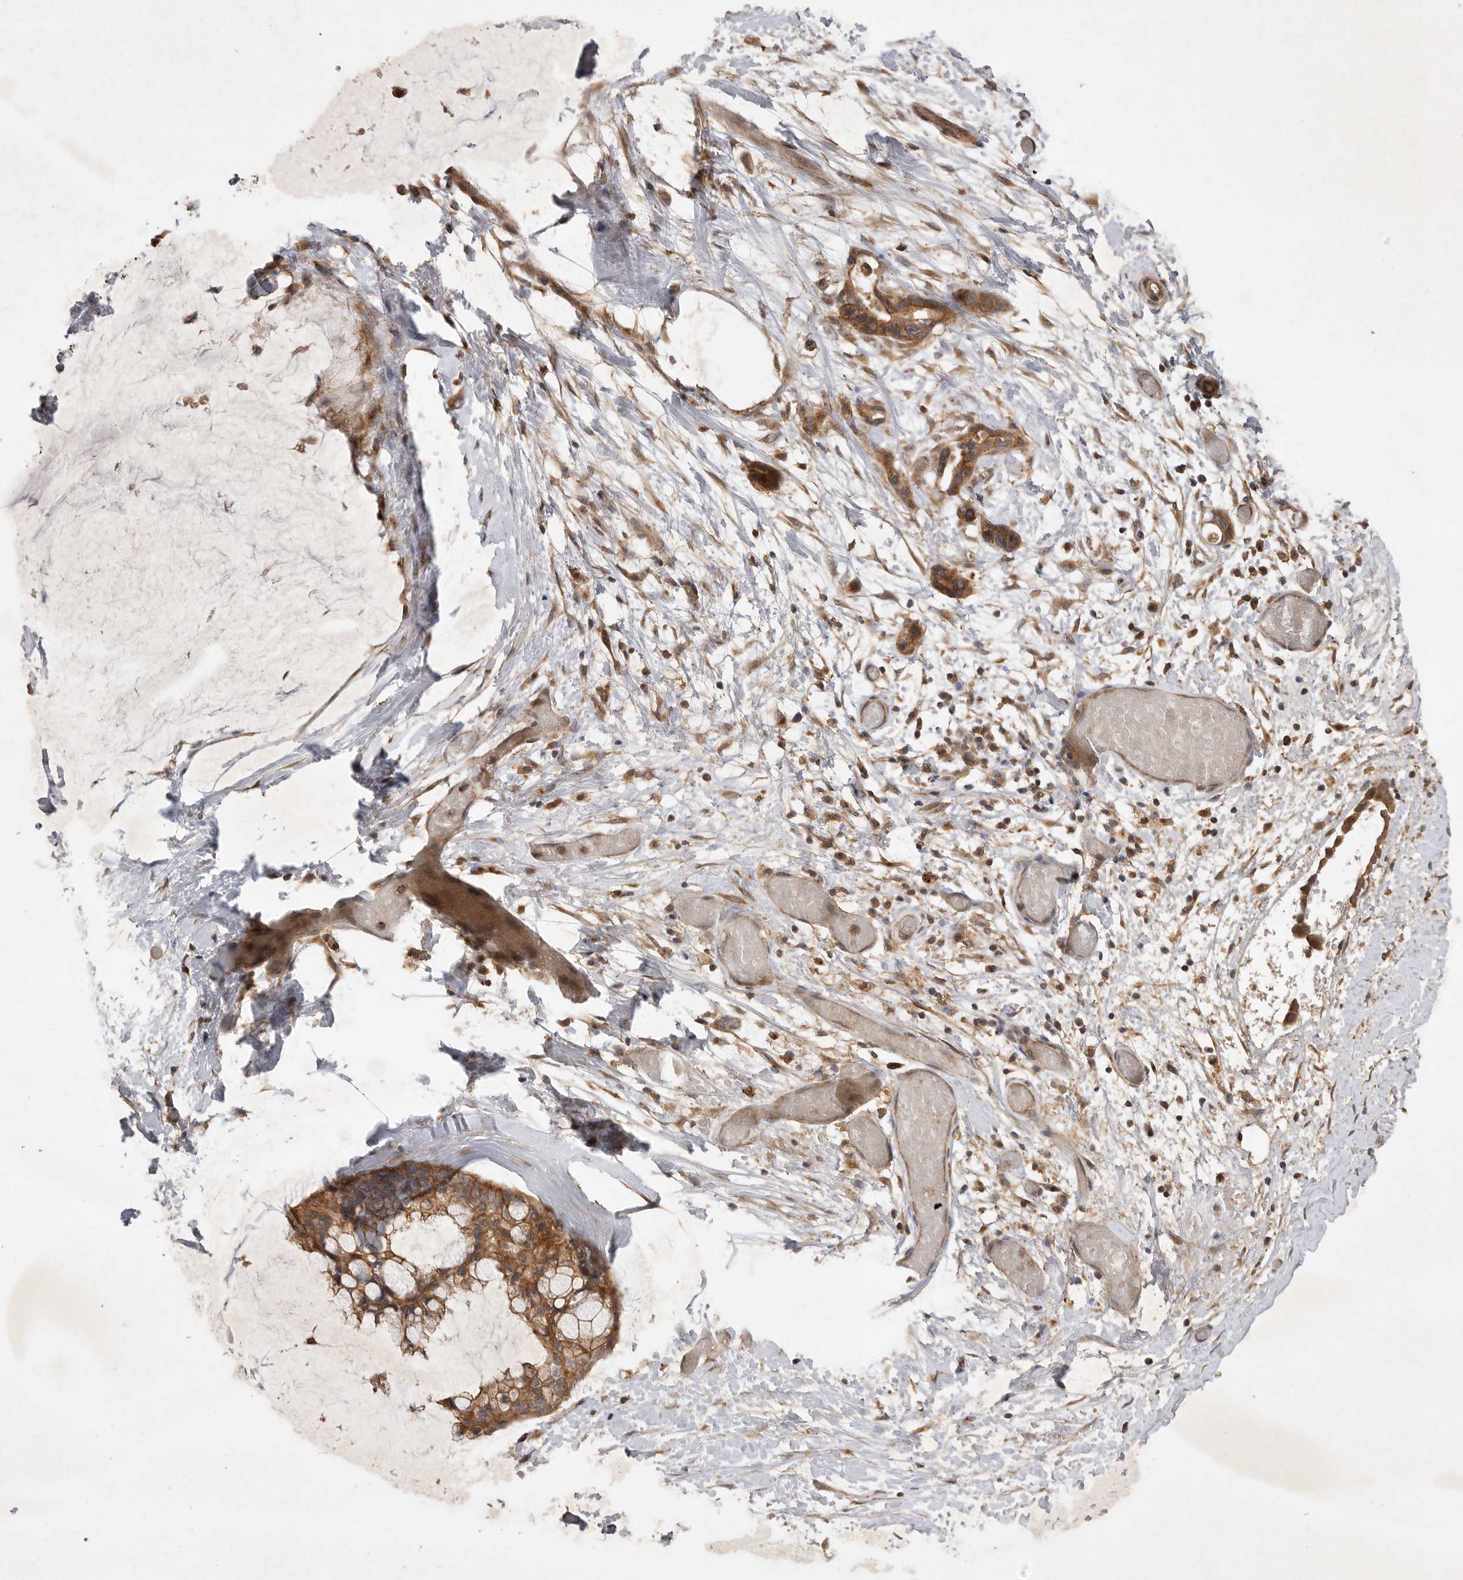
{"staining": {"intensity": "moderate", "quantity": ">75%", "location": "cytoplasmic/membranous"}, "tissue": "ovarian cancer", "cell_type": "Tumor cells", "image_type": "cancer", "snomed": [{"axis": "morphology", "description": "Cystadenocarcinoma, mucinous, NOS"}, {"axis": "topography", "description": "Ovary"}], "caption": "Ovarian mucinous cystadenocarcinoma stained for a protein (brown) reveals moderate cytoplasmic/membranous positive expression in about >75% of tumor cells.", "gene": "ZNF232", "patient": {"sex": "female", "age": 39}}